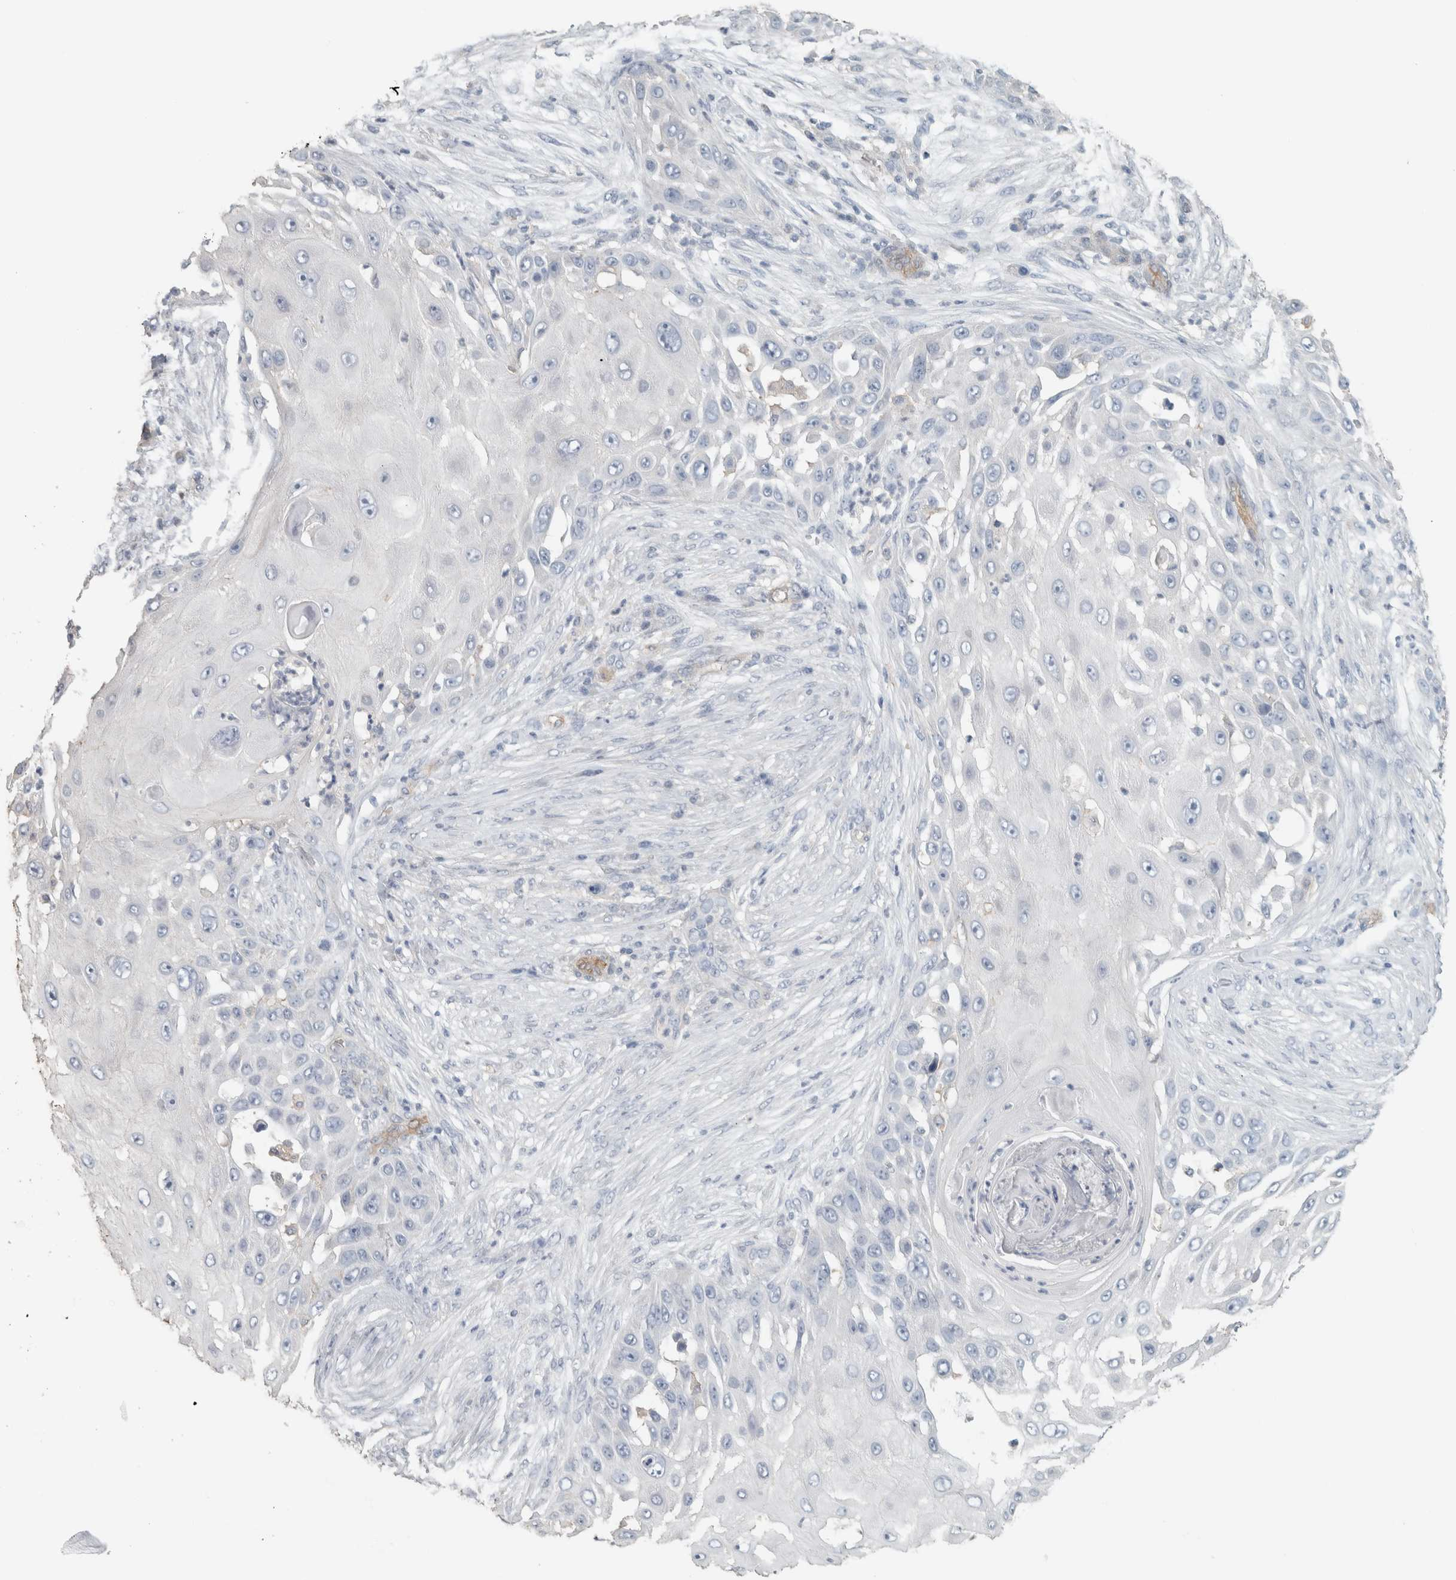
{"staining": {"intensity": "negative", "quantity": "none", "location": "none"}, "tissue": "skin cancer", "cell_type": "Tumor cells", "image_type": "cancer", "snomed": [{"axis": "morphology", "description": "Squamous cell carcinoma, NOS"}, {"axis": "topography", "description": "Skin"}], "caption": "Tumor cells show no significant staining in squamous cell carcinoma (skin).", "gene": "SCIN", "patient": {"sex": "female", "age": 44}}